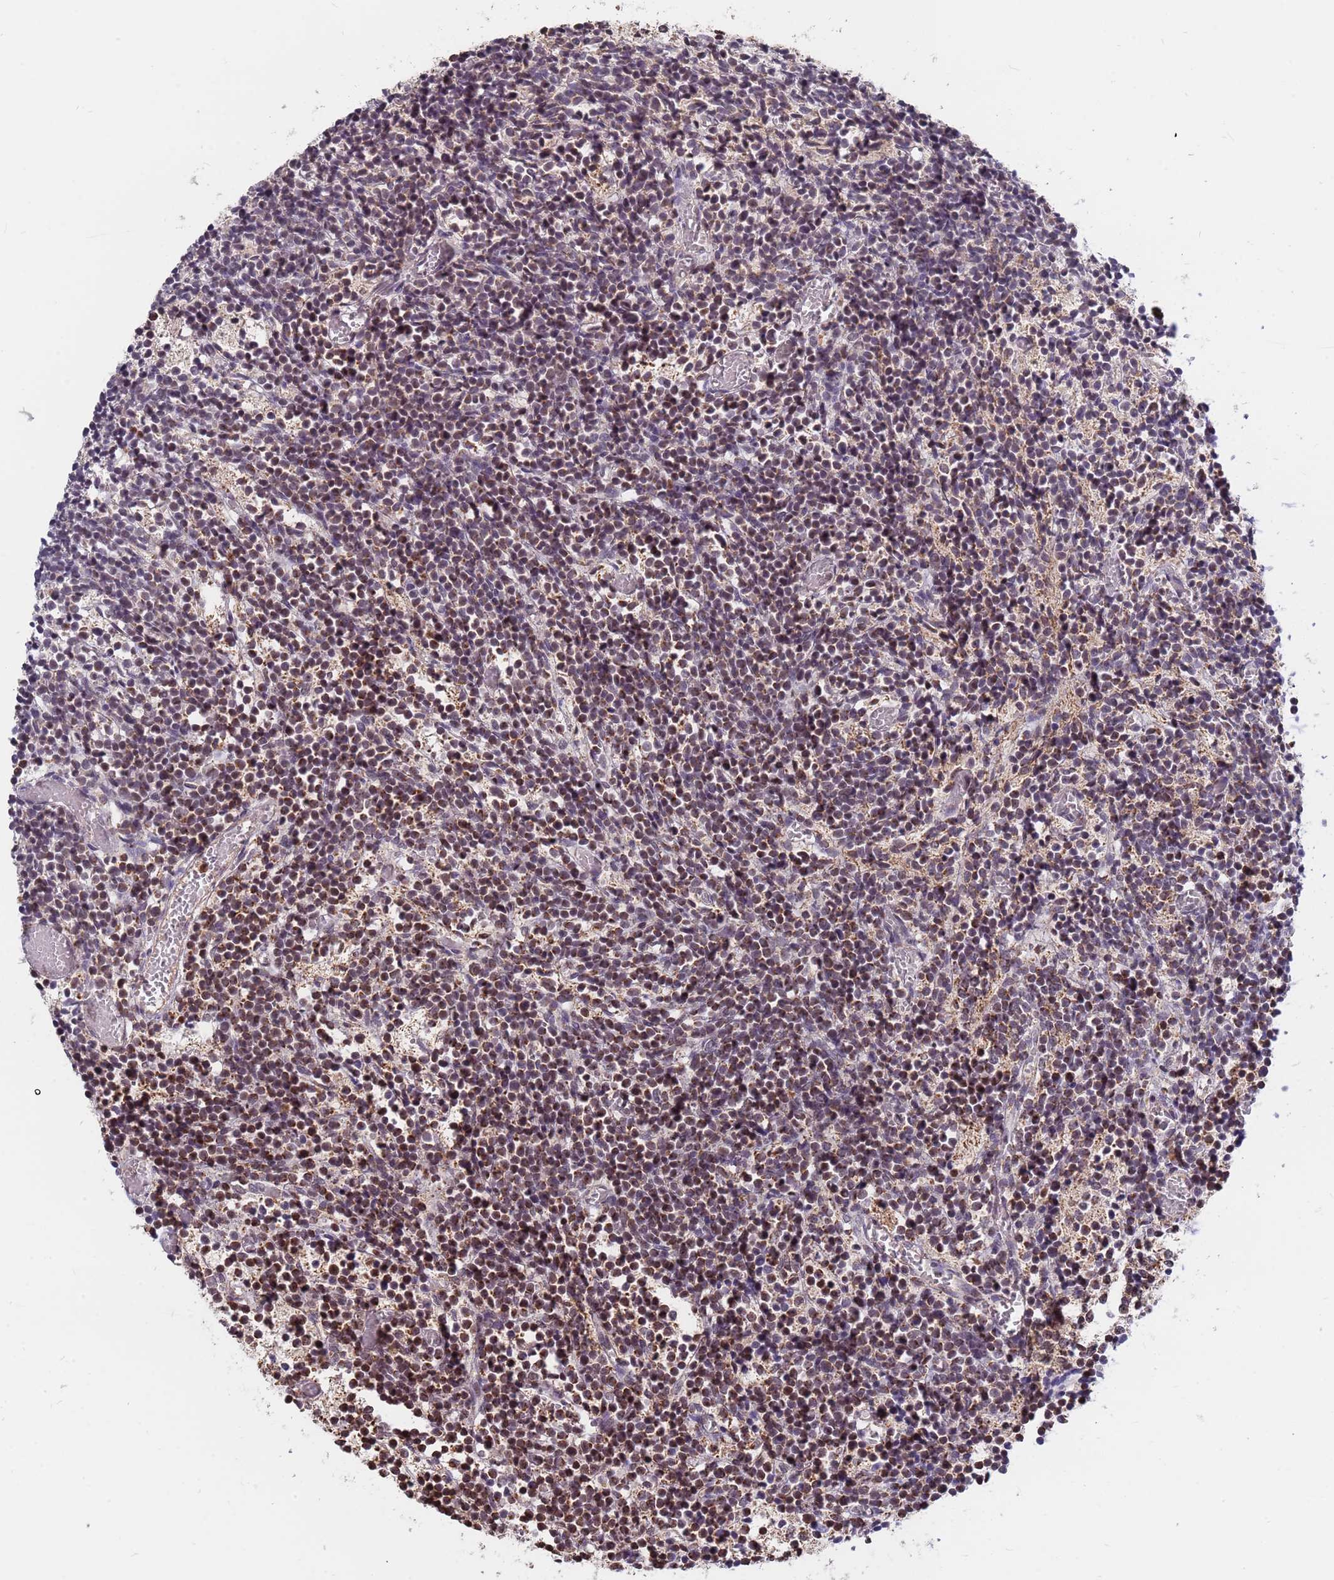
{"staining": {"intensity": "moderate", "quantity": "25%-75%", "location": "nuclear"}, "tissue": "glioma", "cell_type": "Tumor cells", "image_type": "cancer", "snomed": [{"axis": "morphology", "description": "Glioma, malignant, Low grade"}, {"axis": "topography", "description": "Brain"}], "caption": "There is medium levels of moderate nuclear expression in tumor cells of malignant low-grade glioma, as demonstrated by immunohistochemical staining (brown color).", "gene": "DENND2B", "patient": {"sex": "female", "age": 1}}